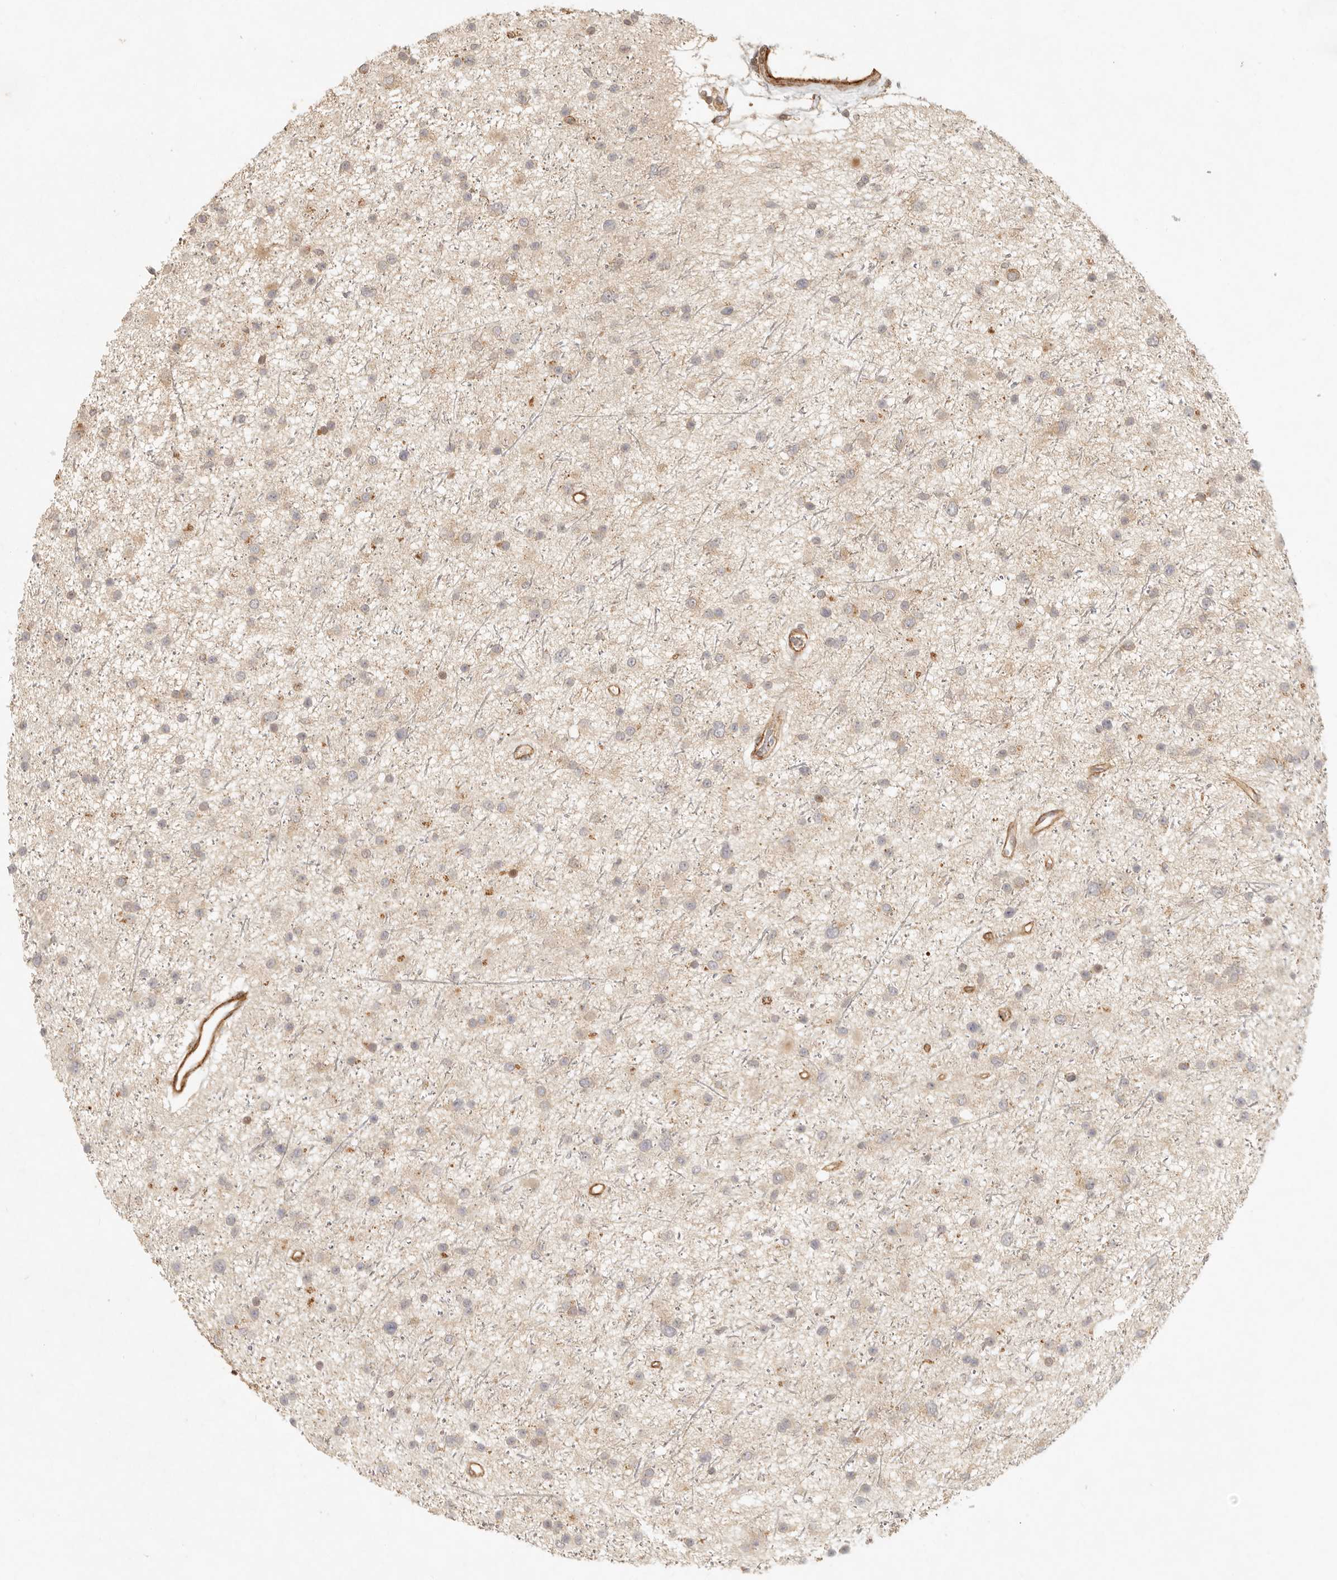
{"staining": {"intensity": "negative", "quantity": "none", "location": "none"}, "tissue": "glioma", "cell_type": "Tumor cells", "image_type": "cancer", "snomed": [{"axis": "morphology", "description": "Glioma, malignant, Low grade"}, {"axis": "topography", "description": "Cerebral cortex"}], "caption": "This is an immunohistochemistry (IHC) photomicrograph of human low-grade glioma (malignant). There is no expression in tumor cells.", "gene": "KLHL38", "patient": {"sex": "female", "age": 39}}